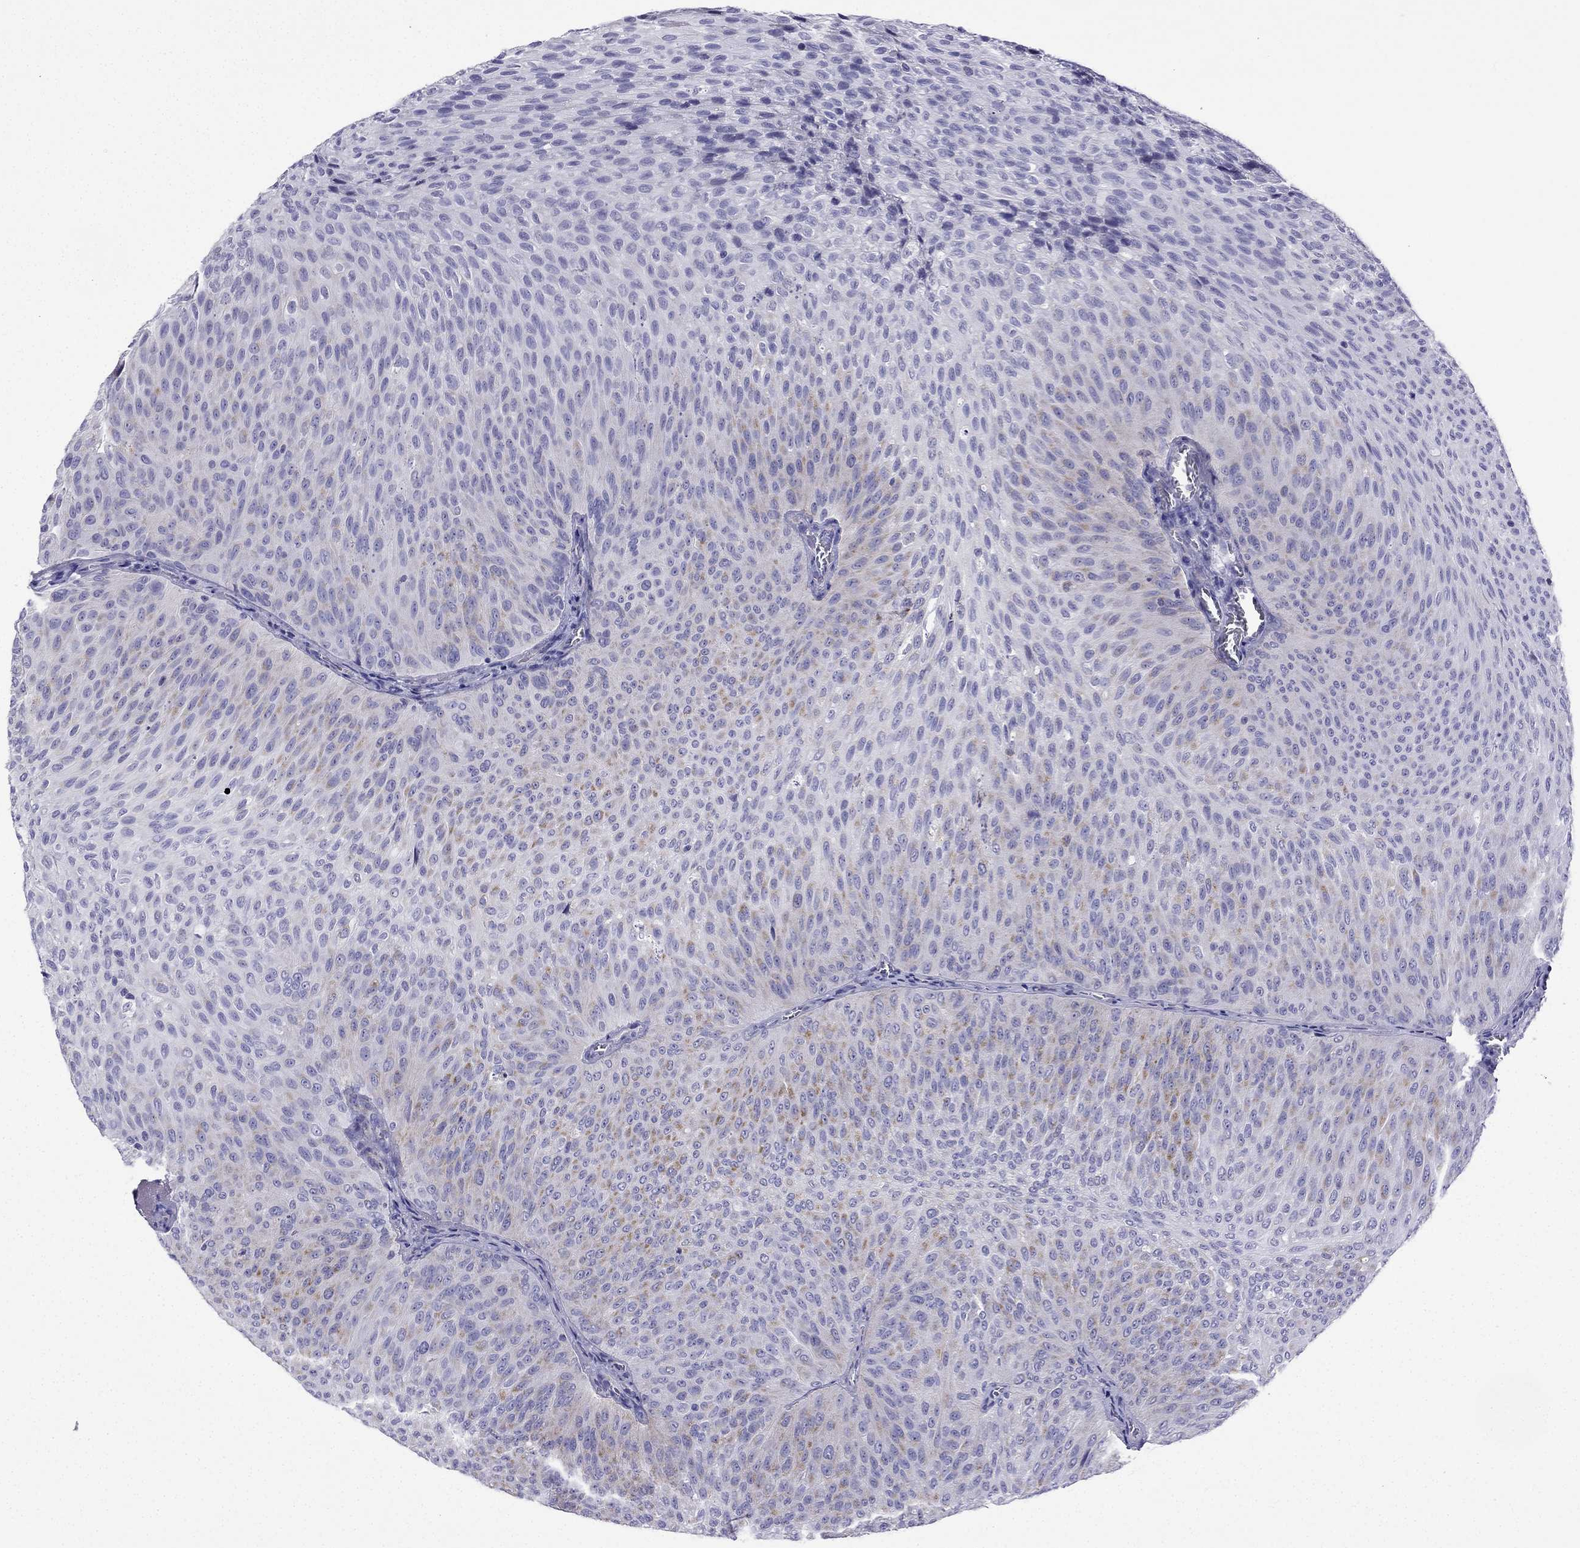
{"staining": {"intensity": "weak", "quantity": "<25%", "location": "cytoplasmic/membranous"}, "tissue": "urothelial cancer", "cell_type": "Tumor cells", "image_type": "cancer", "snomed": [{"axis": "morphology", "description": "Urothelial carcinoma, Low grade"}, {"axis": "topography", "description": "Urinary bladder"}], "caption": "A histopathology image of low-grade urothelial carcinoma stained for a protein shows no brown staining in tumor cells.", "gene": "KIF5A", "patient": {"sex": "male", "age": 78}}